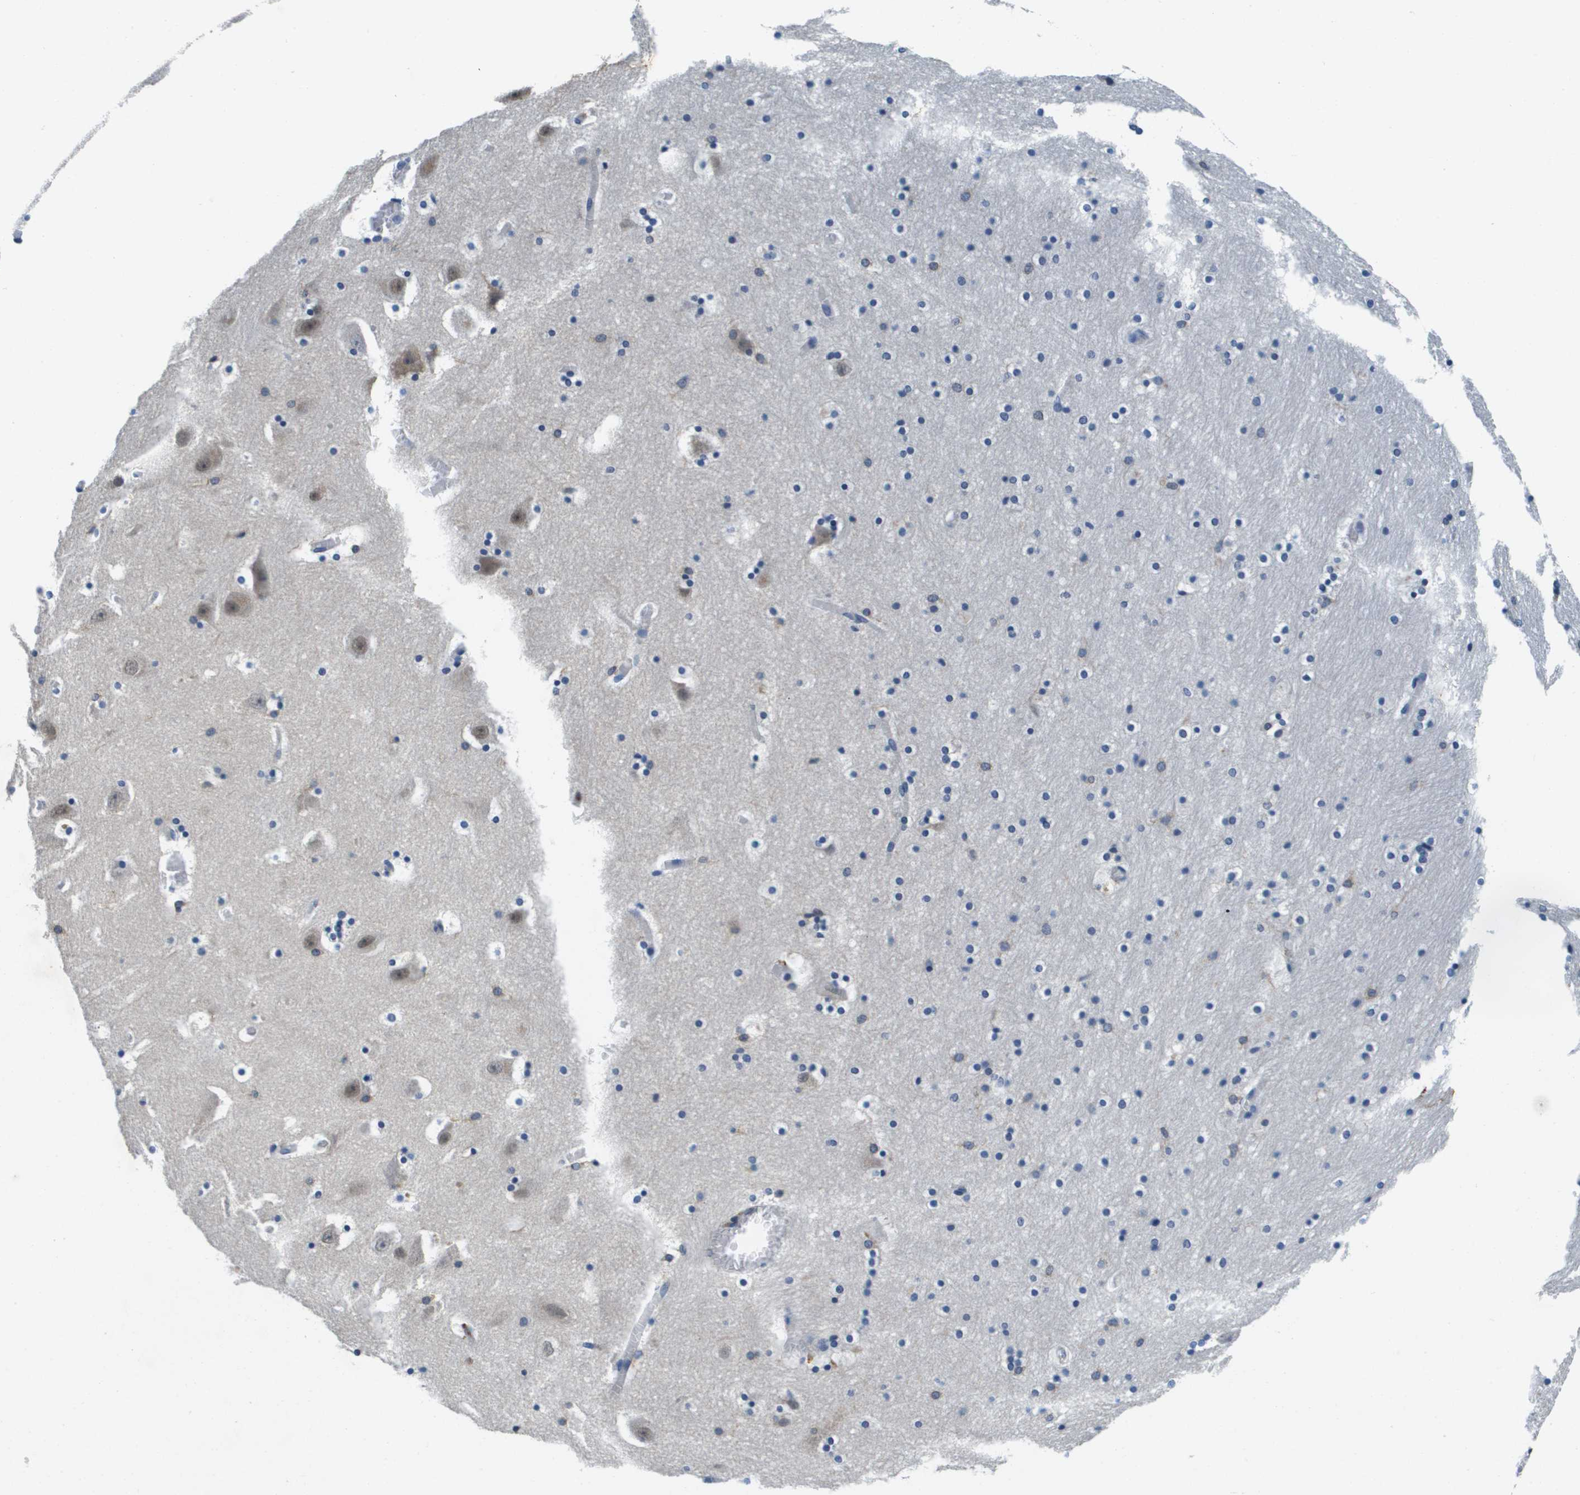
{"staining": {"intensity": "negative", "quantity": "none", "location": "none"}, "tissue": "hippocampus", "cell_type": "Glial cells", "image_type": "normal", "snomed": [{"axis": "morphology", "description": "Normal tissue, NOS"}, {"axis": "topography", "description": "Hippocampus"}], "caption": "Protein analysis of unremarkable hippocampus displays no significant expression in glial cells.", "gene": "KCNQ5", "patient": {"sex": "male", "age": 45}}